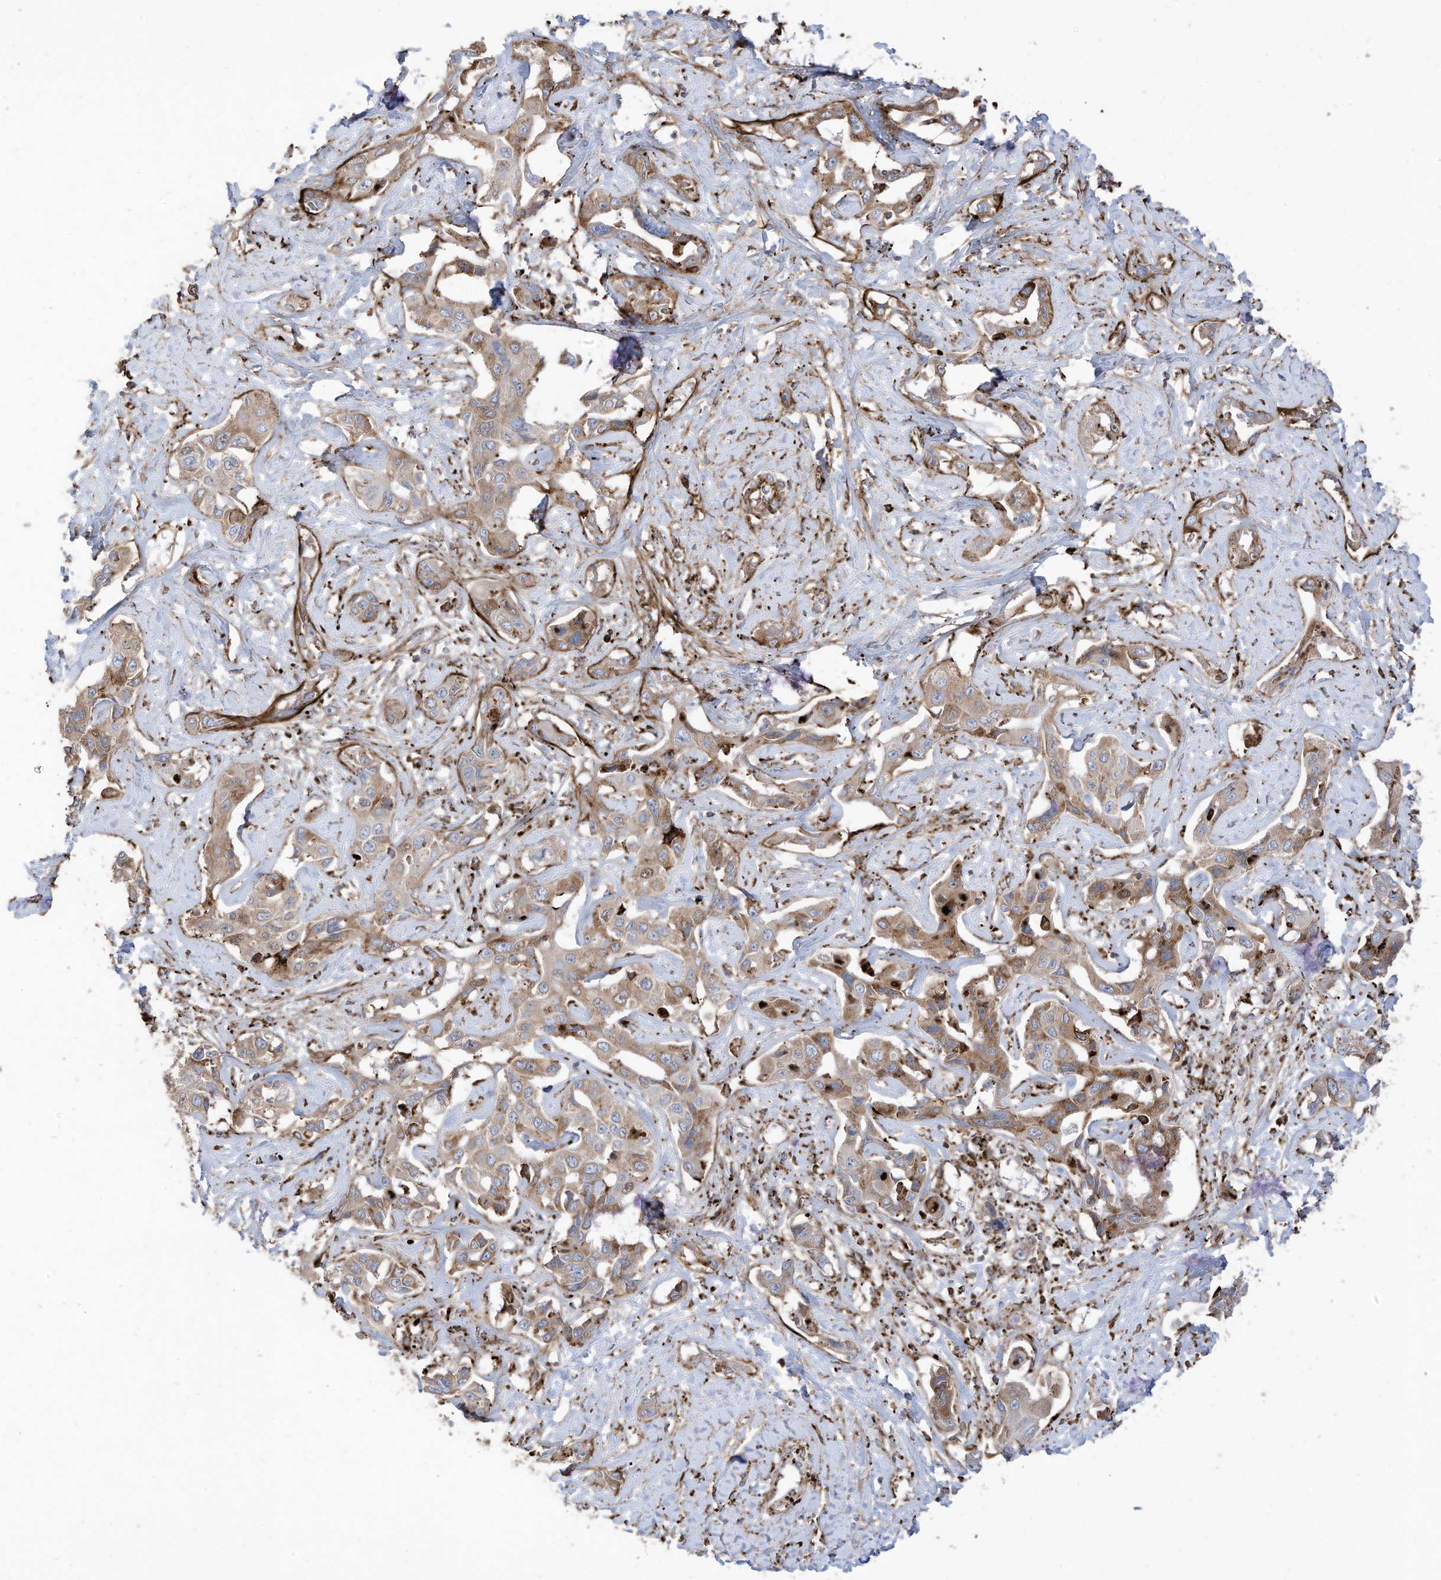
{"staining": {"intensity": "moderate", "quantity": ">75%", "location": "cytoplasmic/membranous"}, "tissue": "liver cancer", "cell_type": "Tumor cells", "image_type": "cancer", "snomed": [{"axis": "morphology", "description": "Cholangiocarcinoma"}, {"axis": "topography", "description": "Liver"}], "caption": "A micrograph of human liver cancer (cholangiocarcinoma) stained for a protein reveals moderate cytoplasmic/membranous brown staining in tumor cells.", "gene": "TRNAU1AP", "patient": {"sex": "male", "age": 59}}